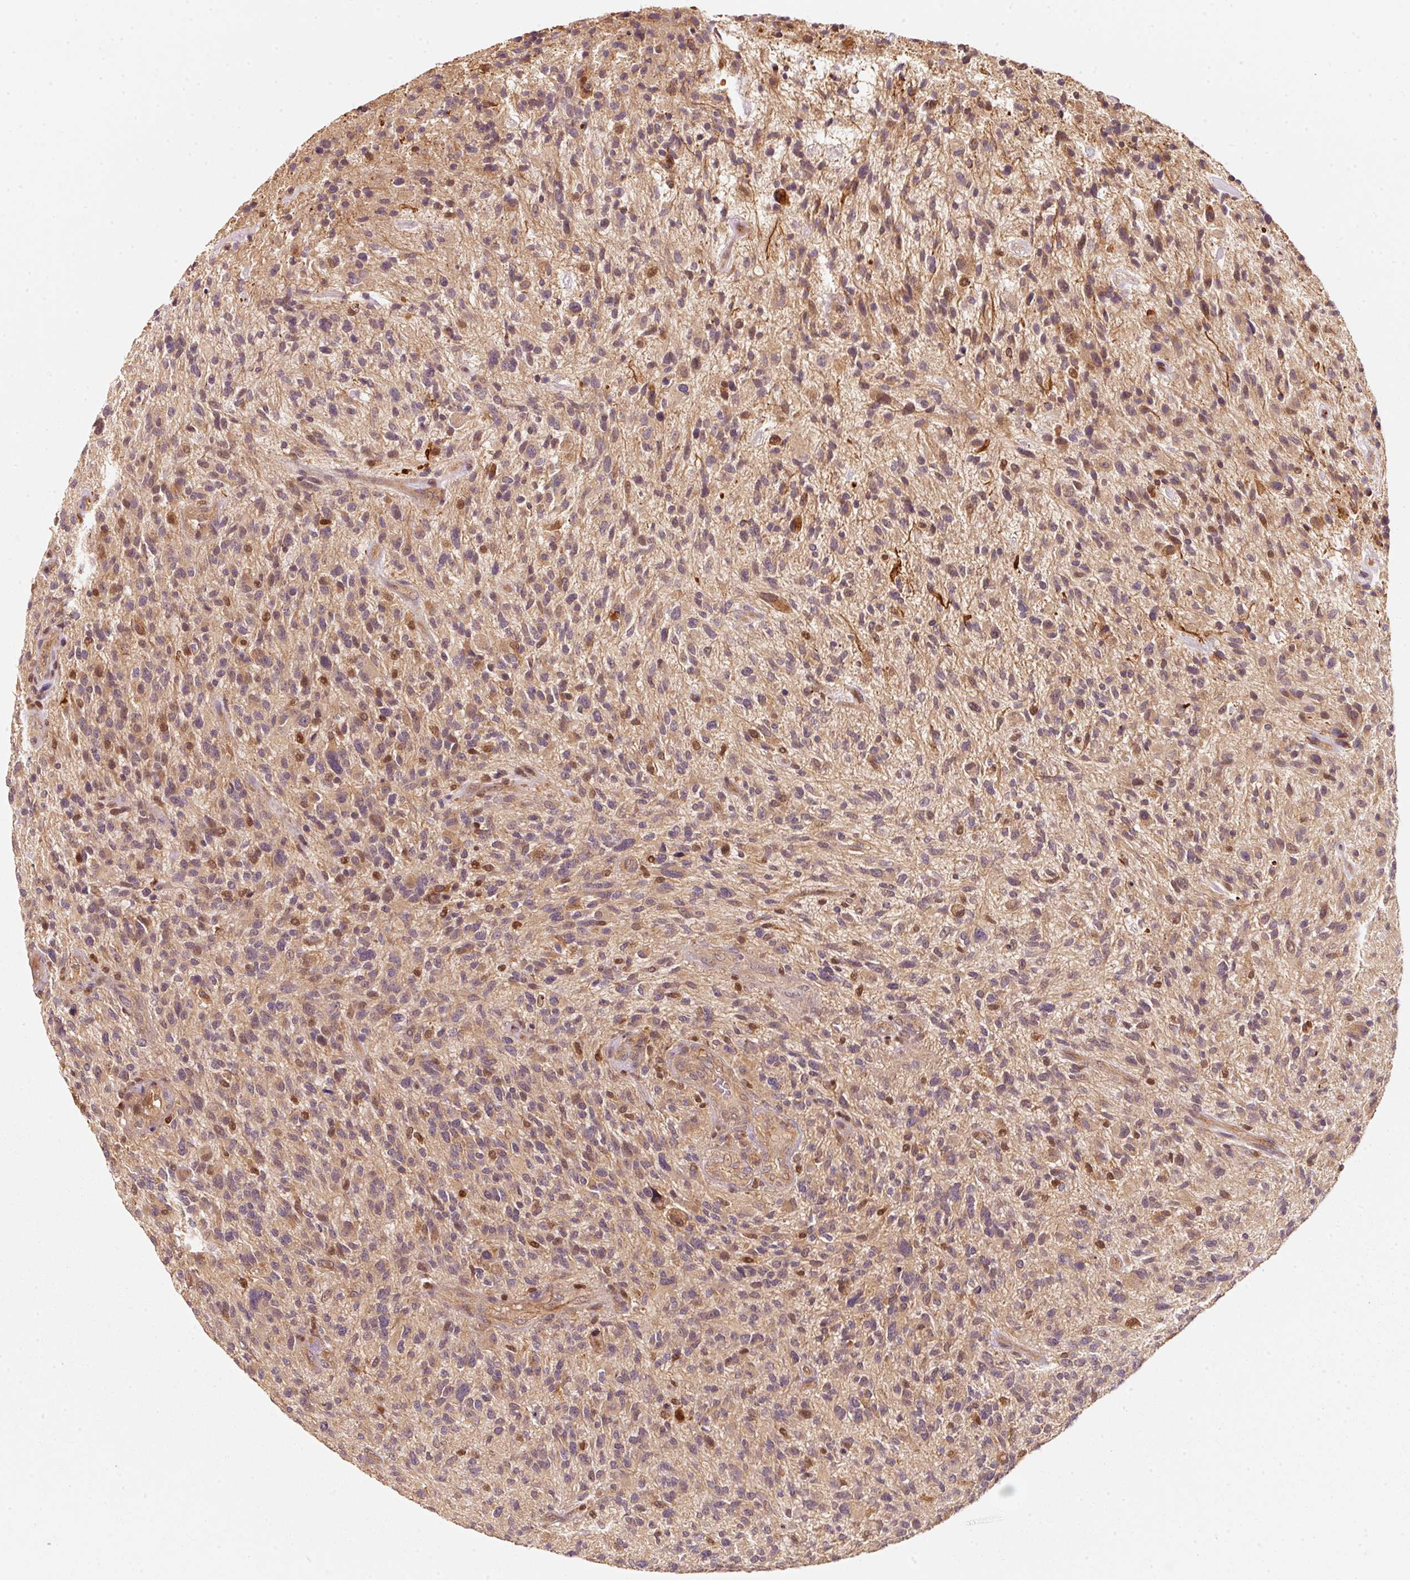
{"staining": {"intensity": "weak", "quantity": ">75%", "location": "cytoplasmic/membranous"}, "tissue": "glioma", "cell_type": "Tumor cells", "image_type": "cancer", "snomed": [{"axis": "morphology", "description": "Glioma, malignant, High grade"}, {"axis": "topography", "description": "Brain"}], "caption": "Weak cytoplasmic/membranous positivity for a protein is identified in approximately >75% of tumor cells of malignant high-grade glioma using immunohistochemistry.", "gene": "RRAS2", "patient": {"sex": "male", "age": 47}}